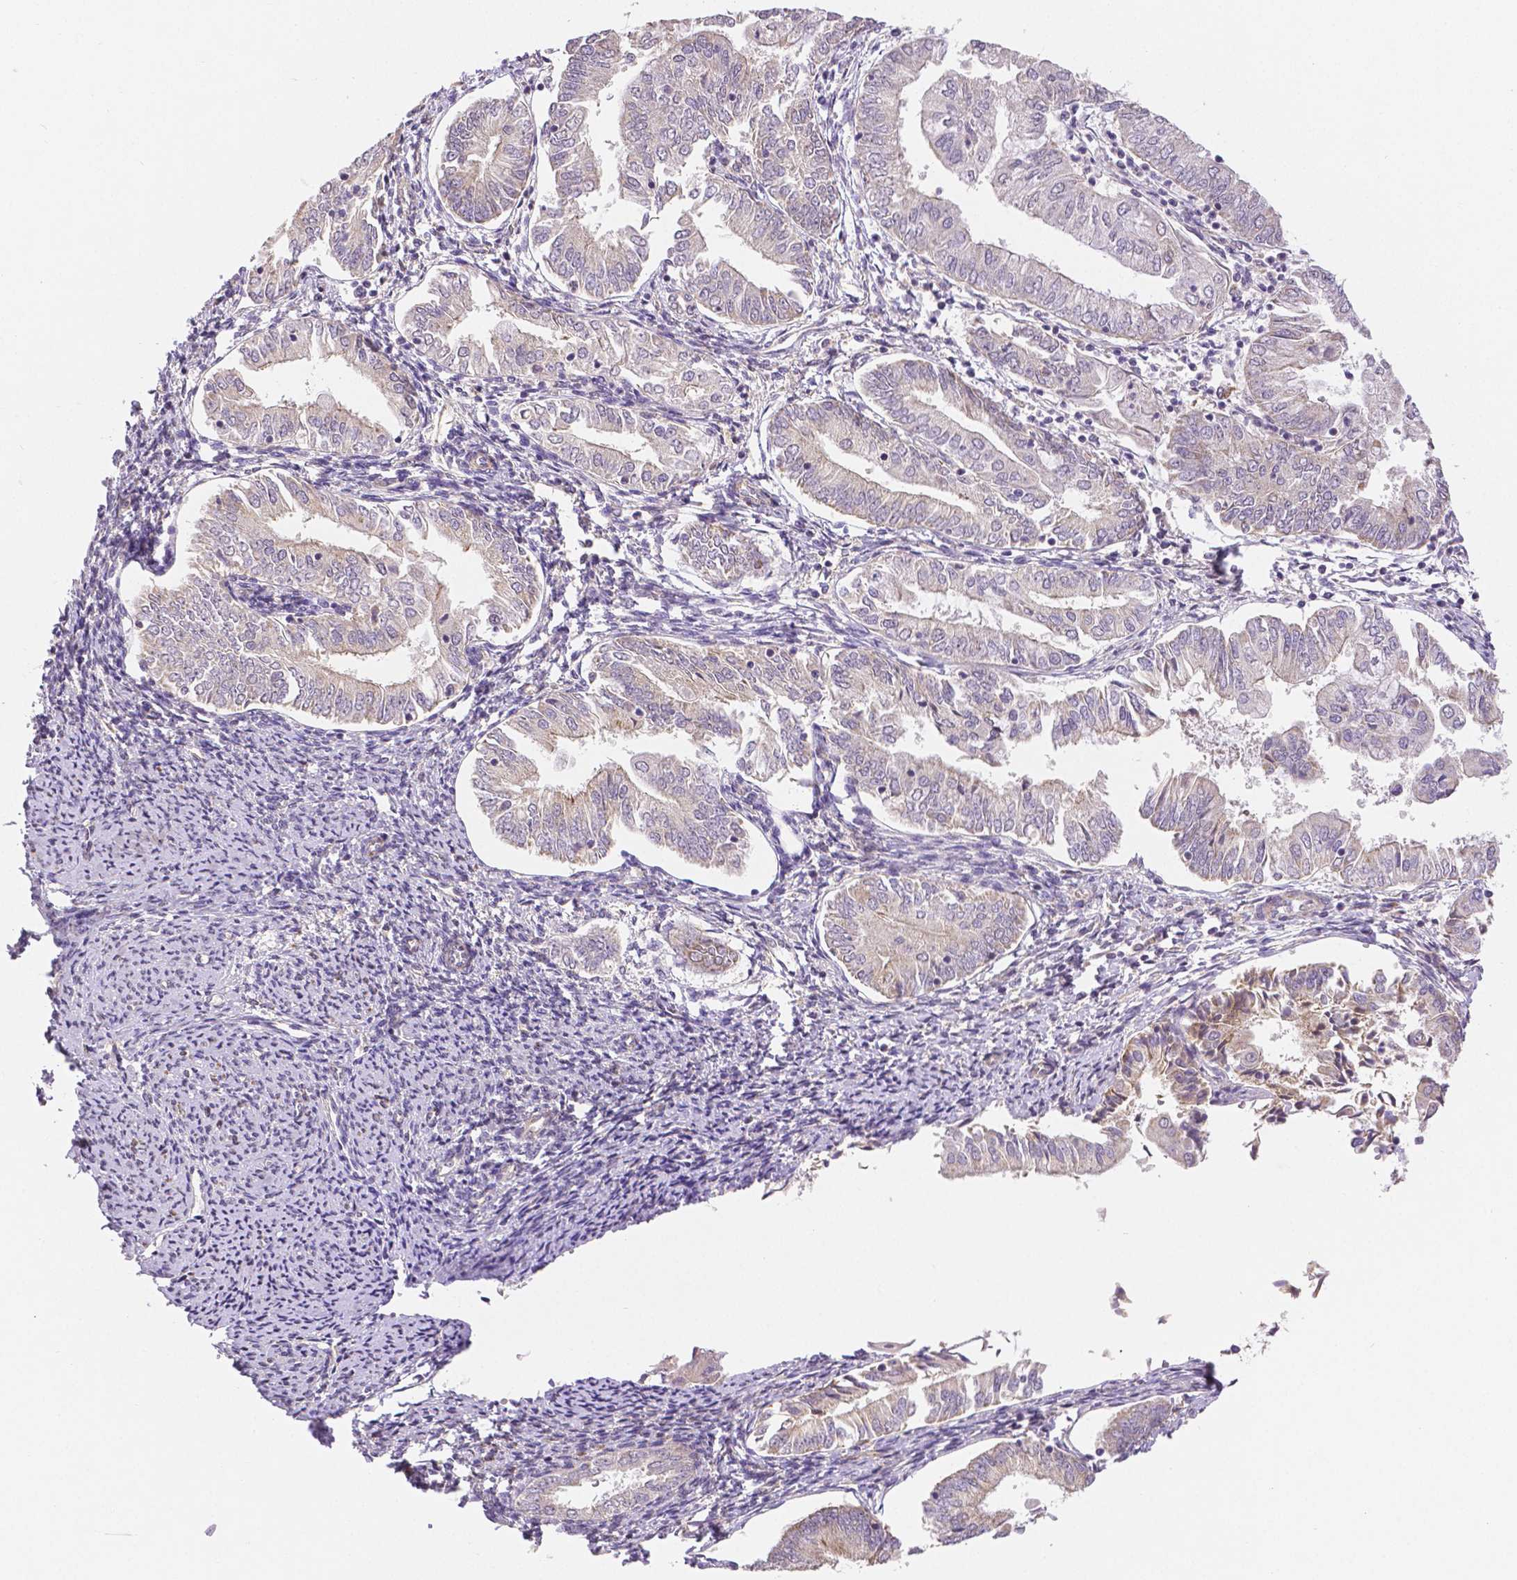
{"staining": {"intensity": "weak", "quantity": "<25%", "location": "cytoplasmic/membranous"}, "tissue": "endometrial cancer", "cell_type": "Tumor cells", "image_type": "cancer", "snomed": [{"axis": "morphology", "description": "Adenocarcinoma, NOS"}, {"axis": "topography", "description": "Endometrium"}], "caption": "Endometrial cancer stained for a protein using immunohistochemistry (IHC) reveals no staining tumor cells.", "gene": "RHOT1", "patient": {"sex": "female", "age": 55}}